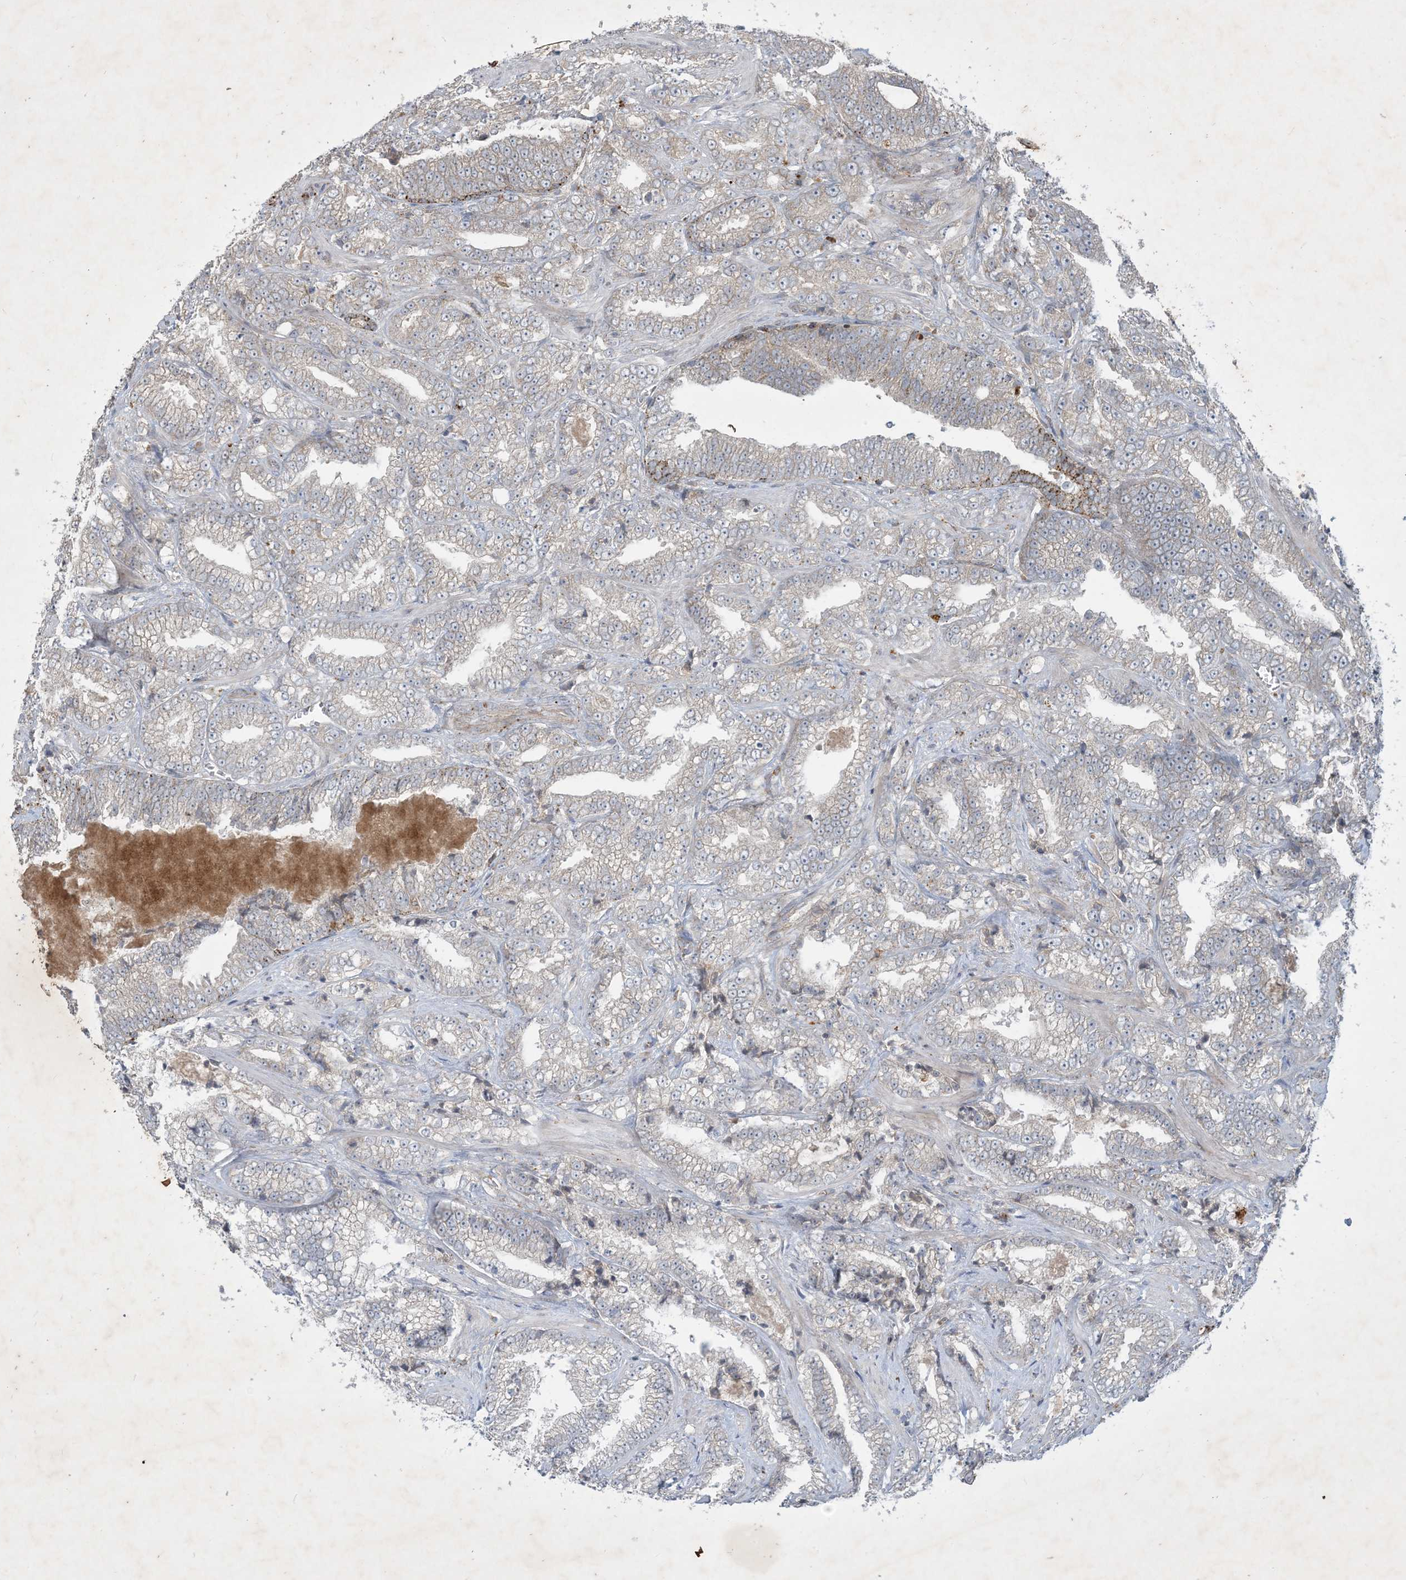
{"staining": {"intensity": "negative", "quantity": "none", "location": "none"}, "tissue": "prostate cancer", "cell_type": "Tumor cells", "image_type": "cancer", "snomed": [{"axis": "morphology", "description": "Adenocarcinoma, High grade"}, {"axis": "topography", "description": "Prostate and seminal vesicle, NOS"}], "caption": "Tumor cells show no significant expression in high-grade adenocarcinoma (prostate).", "gene": "MRPS18A", "patient": {"sex": "male", "age": 67}}